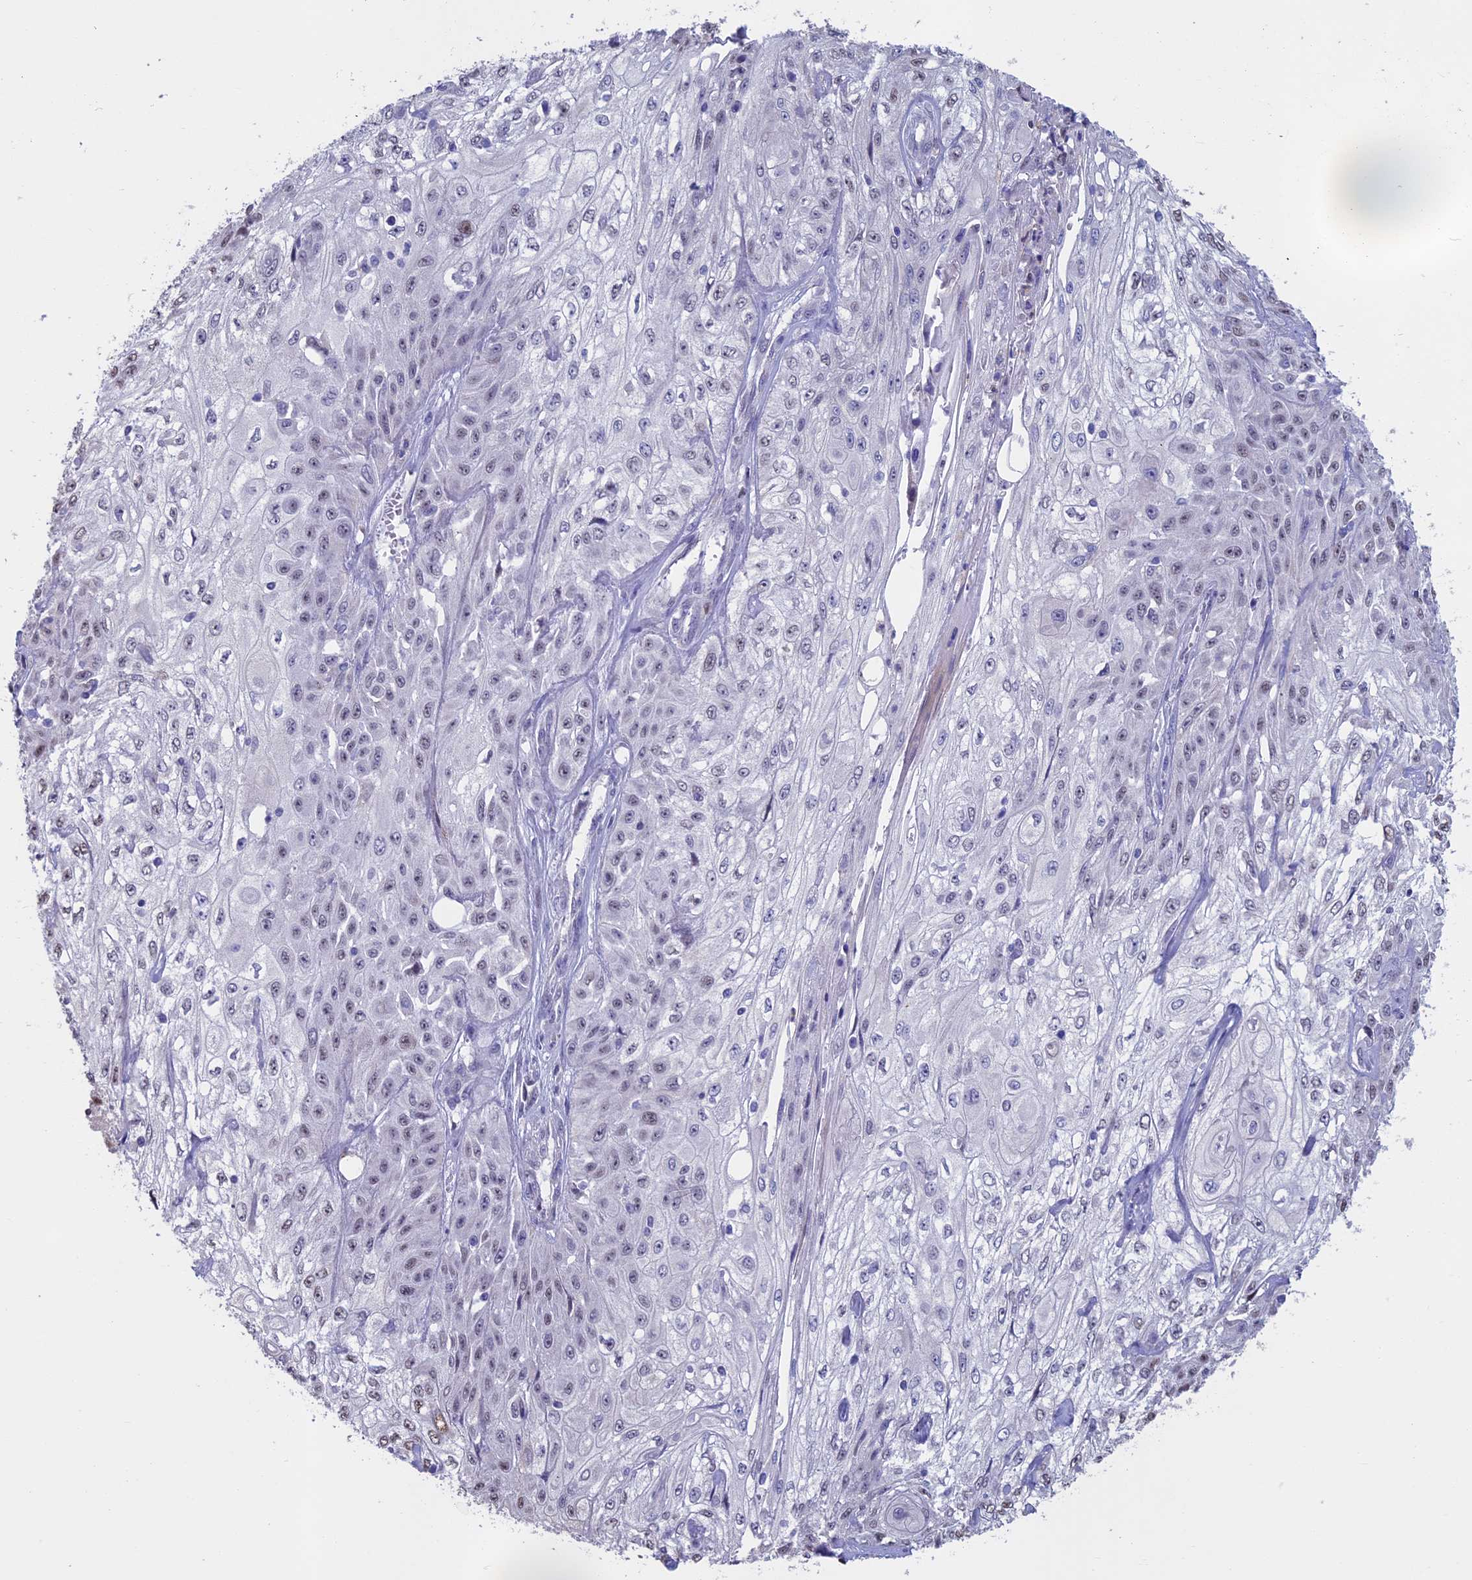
{"staining": {"intensity": "negative", "quantity": "none", "location": "none"}, "tissue": "skin cancer", "cell_type": "Tumor cells", "image_type": "cancer", "snomed": [{"axis": "morphology", "description": "Squamous cell carcinoma, NOS"}, {"axis": "morphology", "description": "Squamous cell carcinoma, metastatic, NOS"}, {"axis": "topography", "description": "Skin"}, {"axis": "topography", "description": "Lymph node"}], "caption": "Protein analysis of skin cancer (metastatic squamous cell carcinoma) shows no significant positivity in tumor cells.", "gene": "ACSS1", "patient": {"sex": "male", "age": 75}}